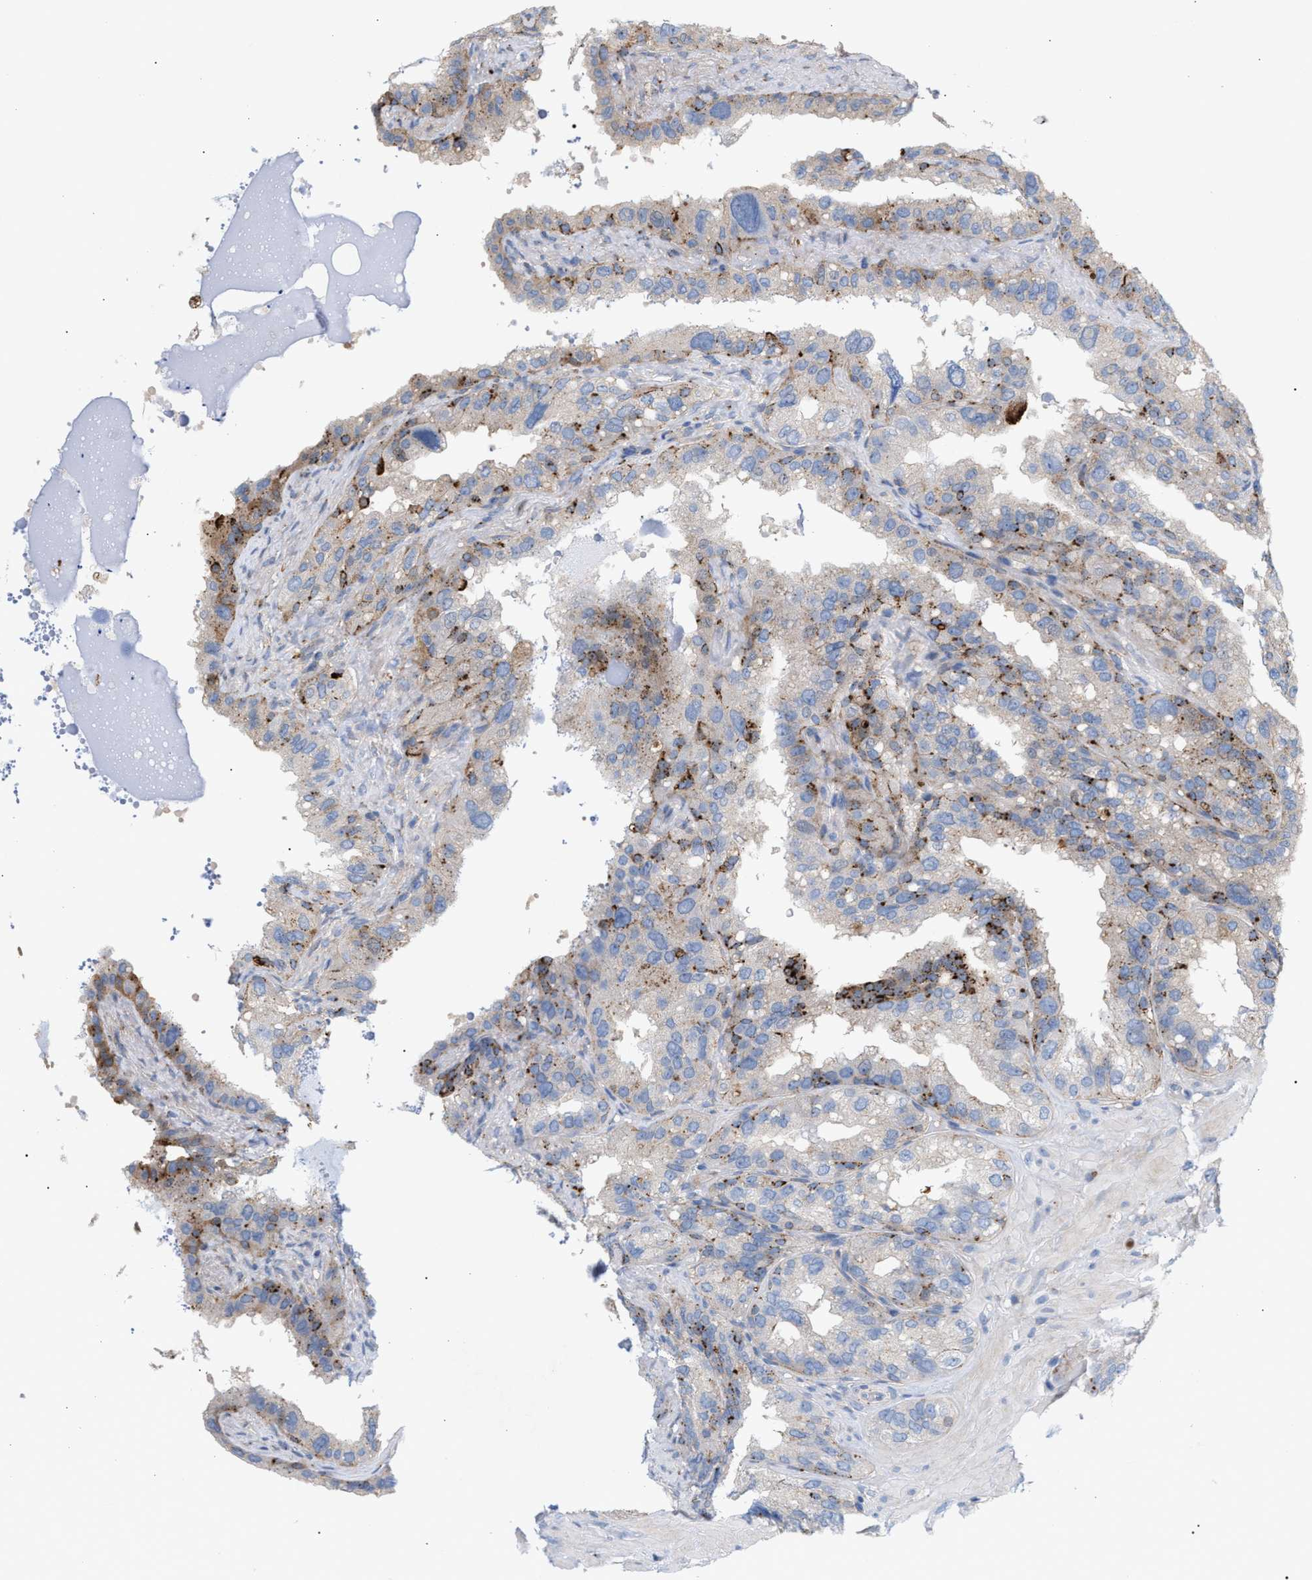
{"staining": {"intensity": "moderate", "quantity": "<25%", "location": "cytoplasmic/membranous"}, "tissue": "seminal vesicle", "cell_type": "Glandular cells", "image_type": "normal", "snomed": [{"axis": "morphology", "description": "Normal tissue, NOS"}, {"axis": "topography", "description": "Seminal veicle"}], "caption": "The photomicrograph demonstrates immunohistochemical staining of normal seminal vesicle. There is moderate cytoplasmic/membranous expression is seen in approximately <25% of glandular cells.", "gene": "MBTD1", "patient": {"sex": "male", "age": 68}}